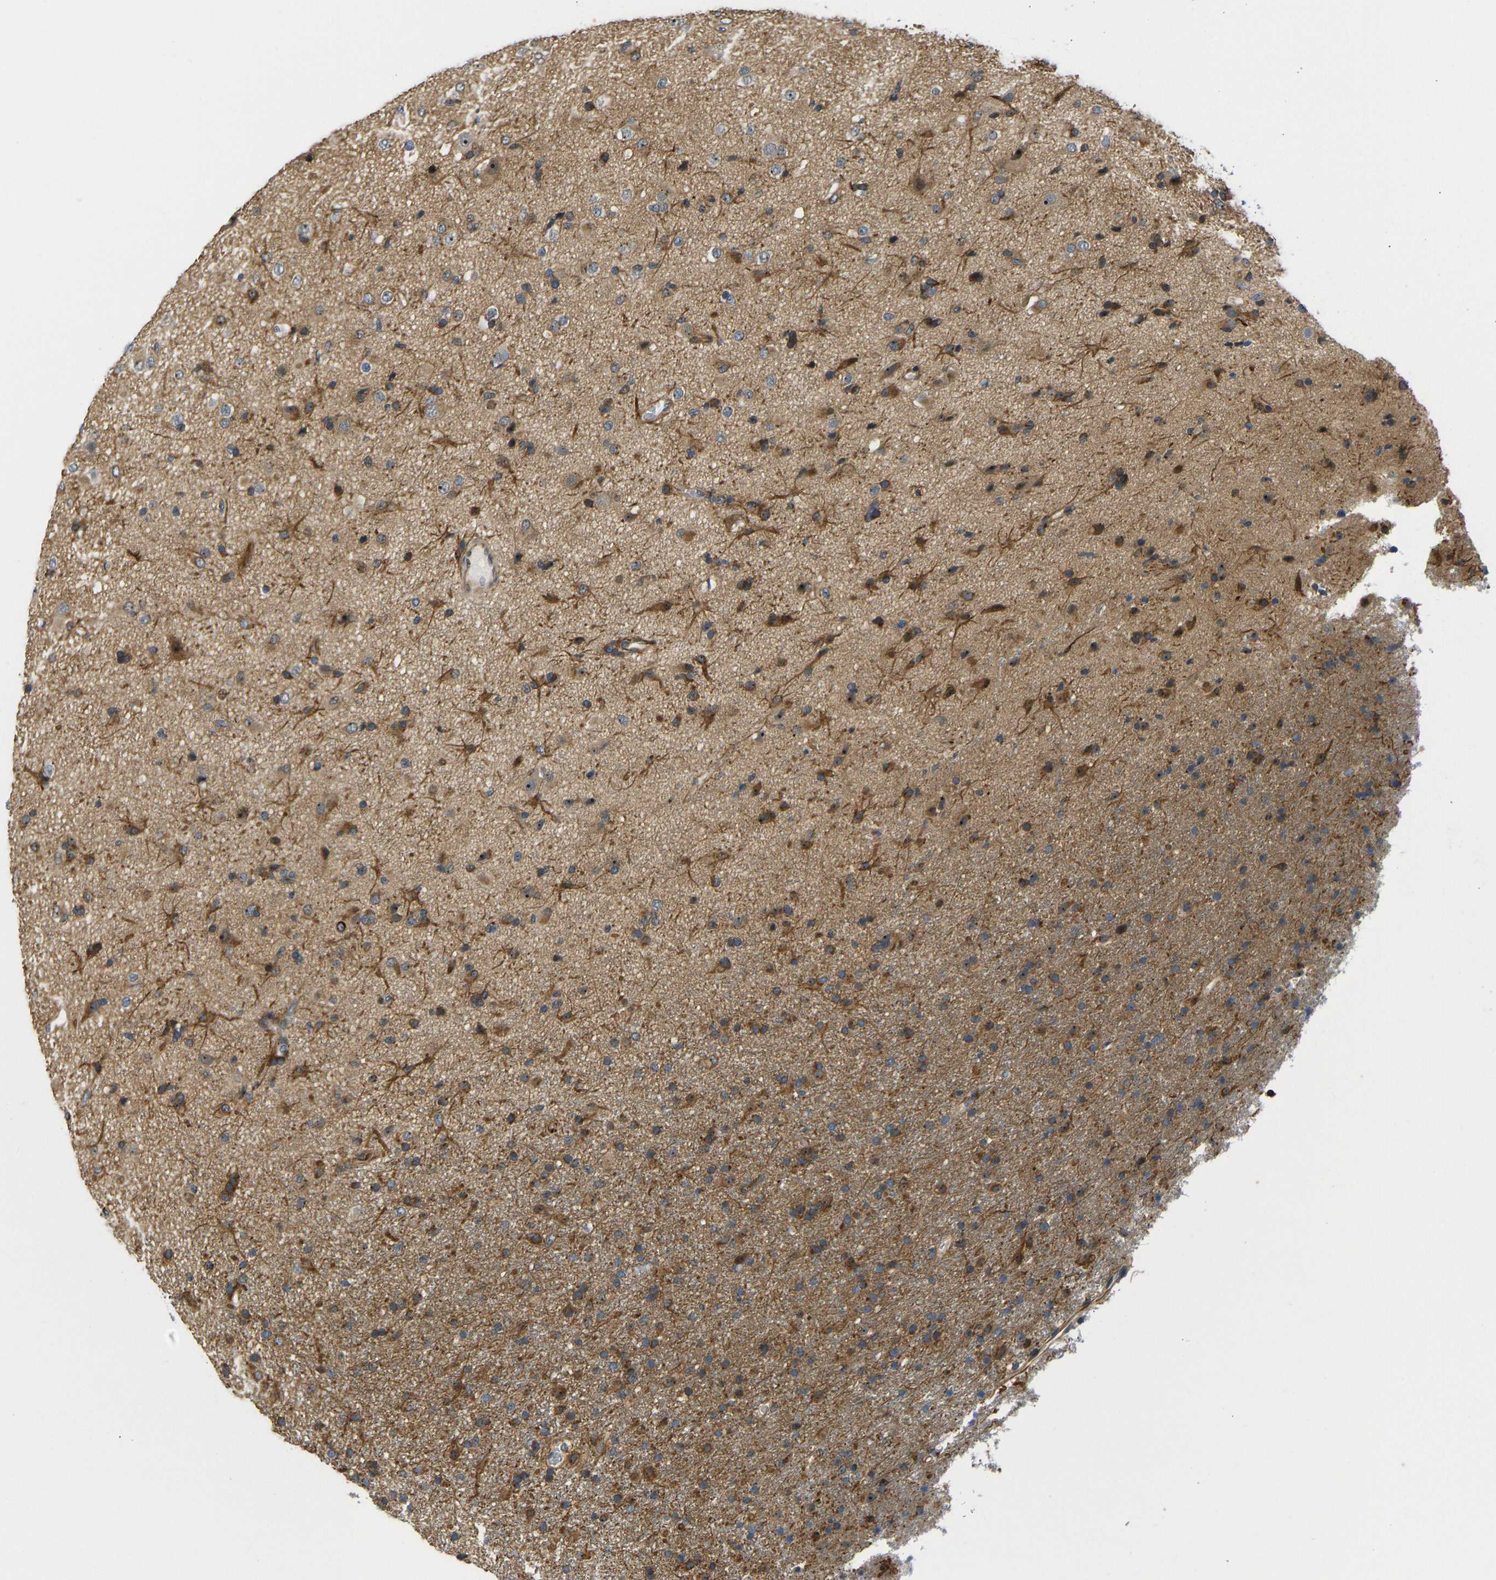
{"staining": {"intensity": "moderate", "quantity": ">75%", "location": "cytoplasmic/membranous,nuclear"}, "tissue": "glioma", "cell_type": "Tumor cells", "image_type": "cancer", "snomed": [{"axis": "morphology", "description": "Glioma, malignant, Low grade"}, {"axis": "topography", "description": "Brain"}], "caption": "Malignant glioma (low-grade) tissue demonstrates moderate cytoplasmic/membranous and nuclear staining in about >75% of tumor cells, visualized by immunohistochemistry.", "gene": "RESF1", "patient": {"sex": "male", "age": 65}}